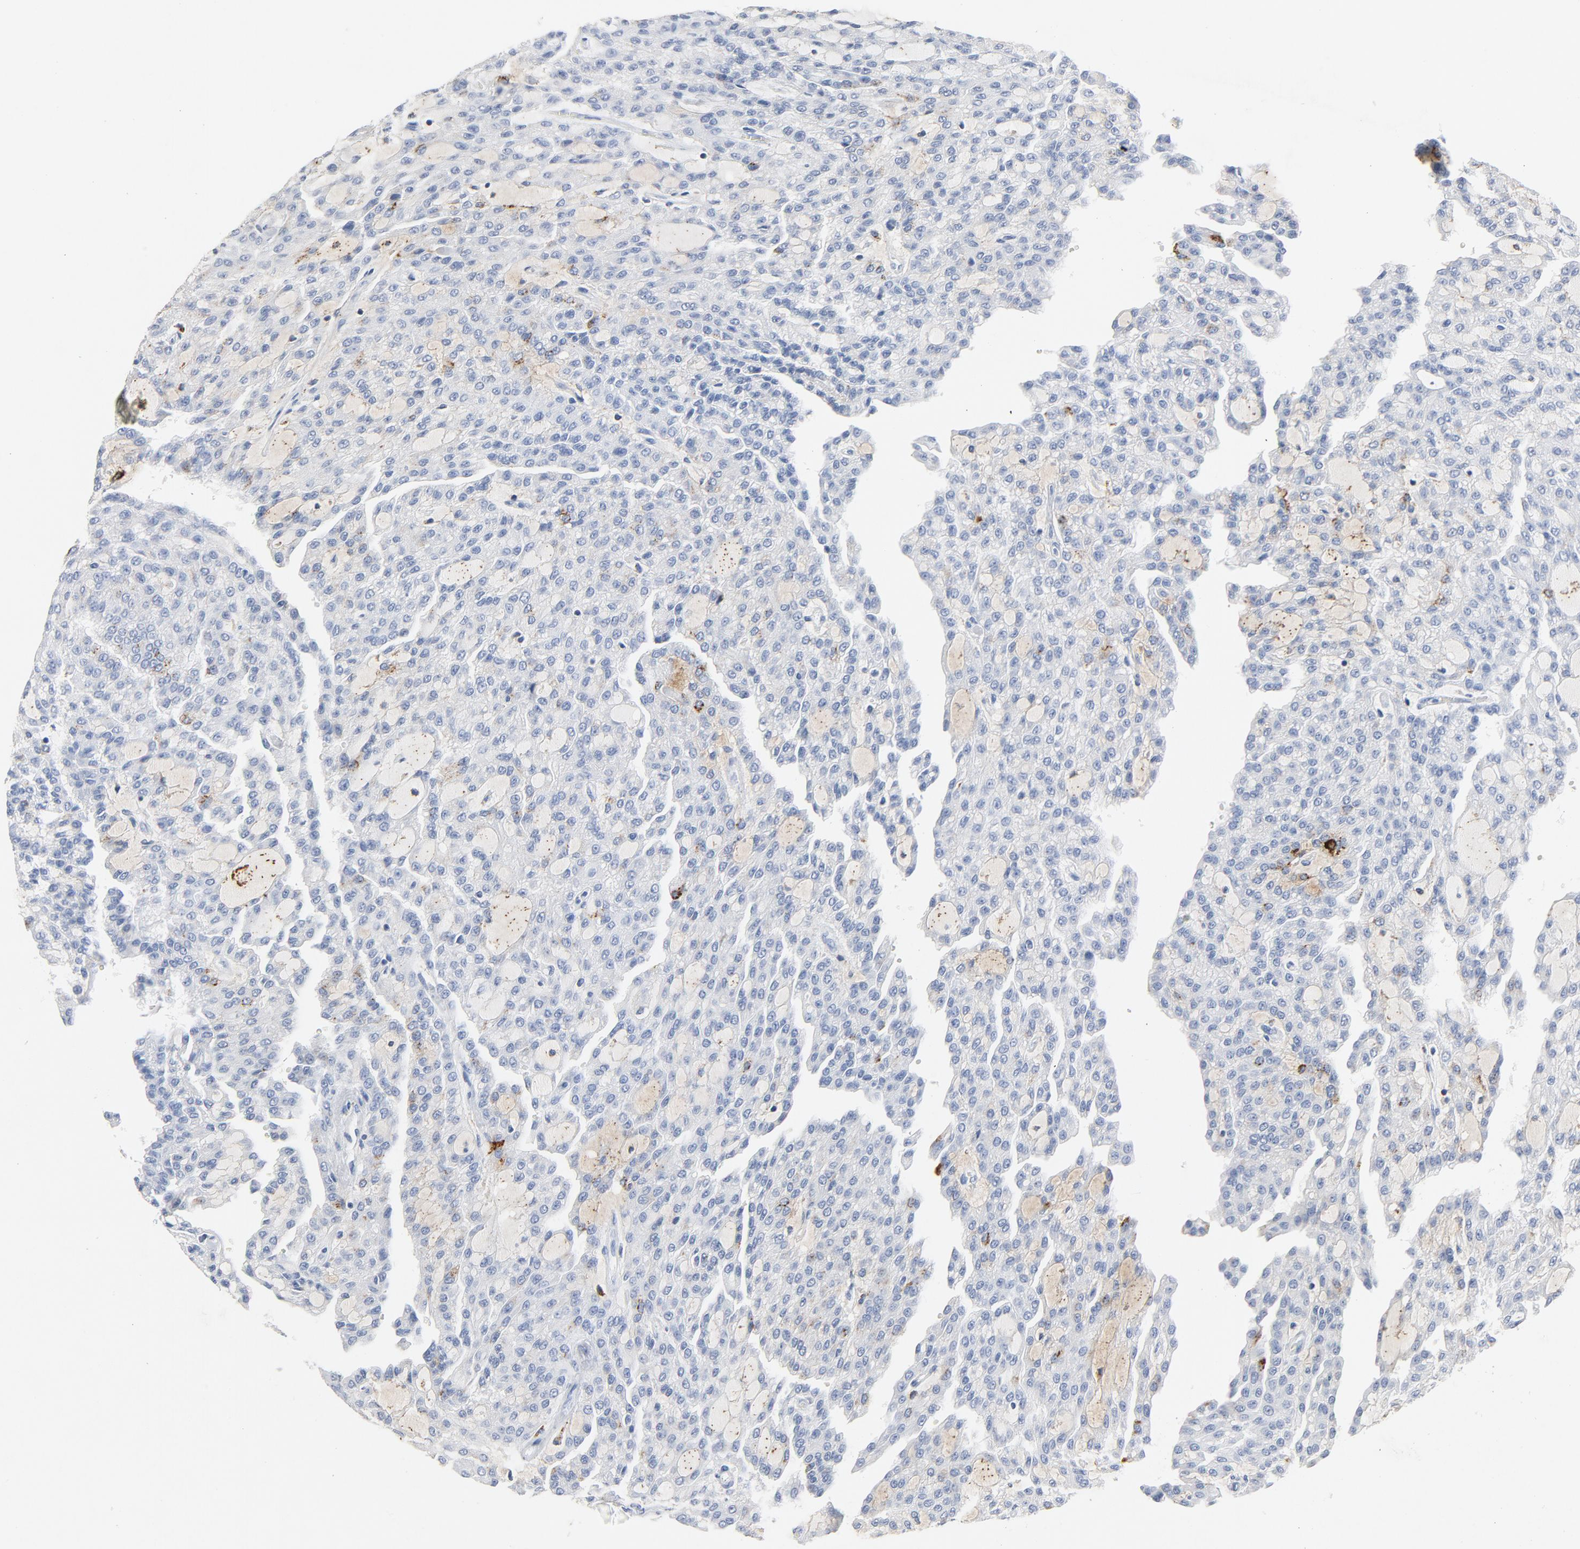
{"staining": {"intensity": "weak", "quantity": "25%-75%", "location": "cytoplasmic/membranous"}, "tissue": "renal cancer", "cell_type": "Tumor cells", "image_type": "cancer", "snomed": [{"axis": "morphology", "description": "Adenocarcinoma, NOS"}, {"axis": "topography", "description": "Kidney"}], "caption": "Protein analysis of adenocarcinoma (renal) tissue shows weak cytoplasmic/membranous staining in about 25%-75% of tumor cells.", "gene": "PTPRB", "patient": {"sex": "male", "age": 63}}